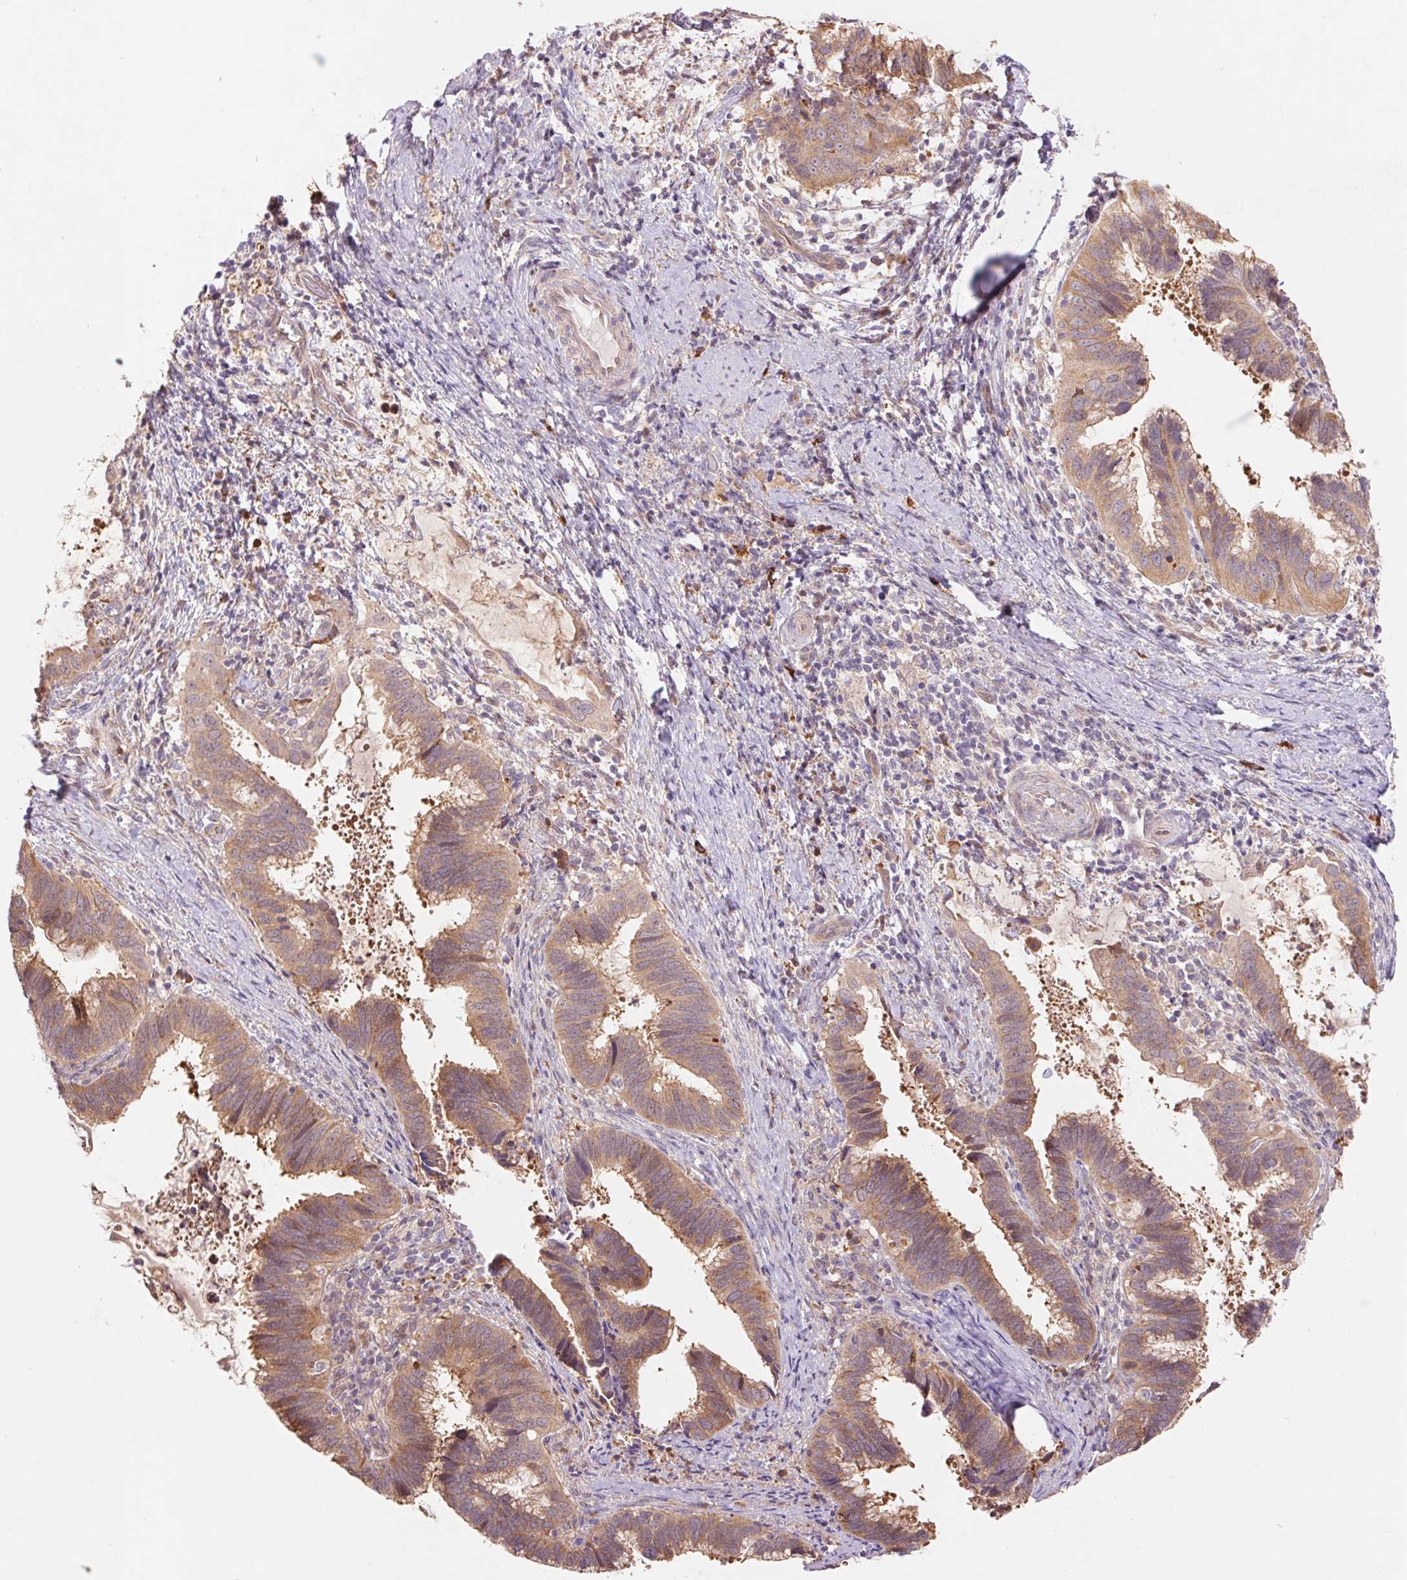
{"staining": {"intensity": "weak", "quantity": ">75%", "location": "cytoplasmic/membranous"}, "tissue": "cervical cancer", "cell_type": "Tumor cells", "image_type": "cancer", "snomed": [{"axis": "morphology", "description": "Adenocarcinoma, NOS"}, {"axis": "topography", "description": "Cervix"}], "caption": "This micrograph shows cervical adenocarcinoma stained with immunohistochemistry to label a protein in brown. The cytoplasmic/membranous of tumor cells show weak positivity for the protein. Nuclei are counter-stained blue.", "gene": "RRM1", "patient": {"sex": "female", "age": 56}}